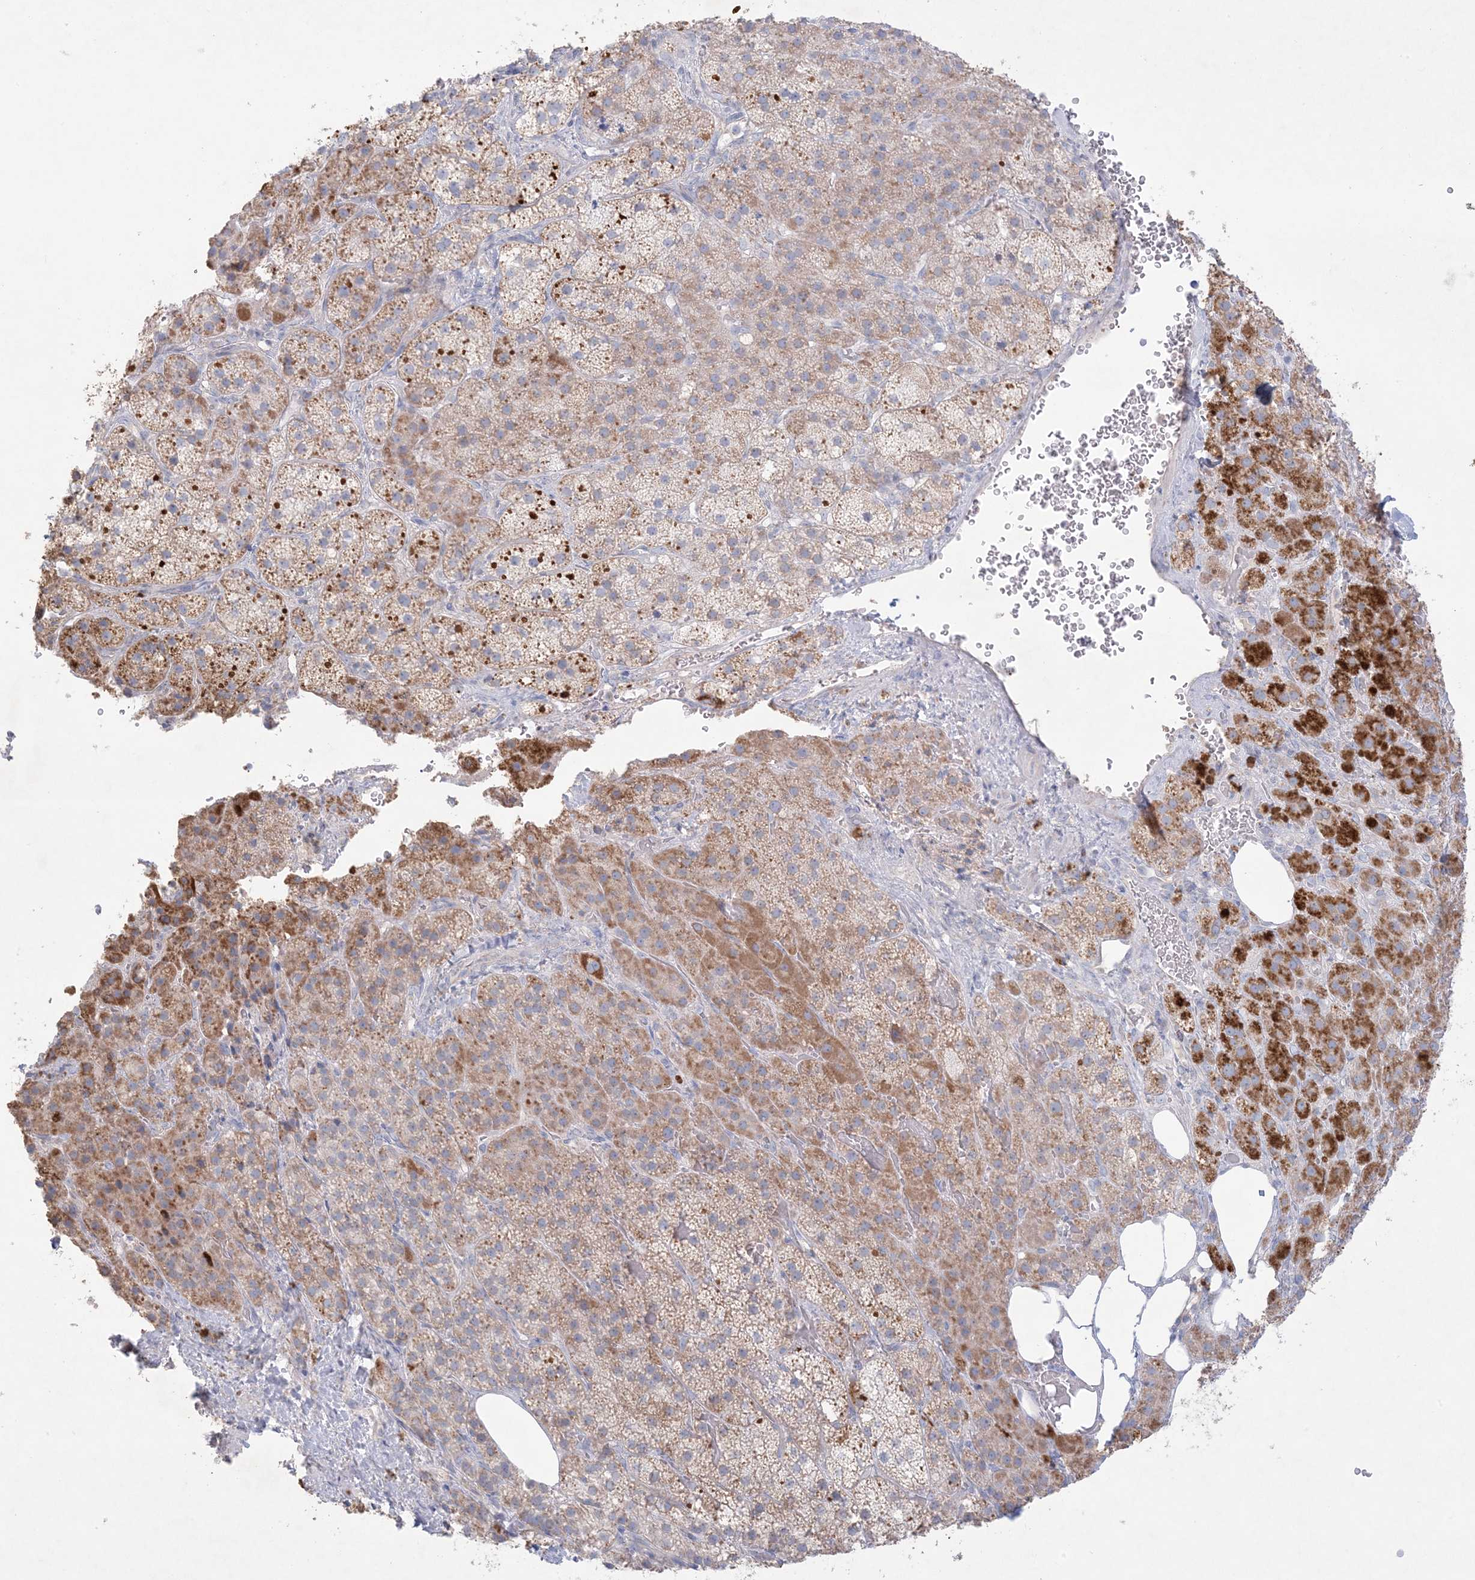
{"staining": {"intensity": "strong", "quantity": "<25%", "location": "cytoplasmic/membranous"}, "tissue": "adrenal gland", "cell_type": "Glandular cells", "image_type": "normal", "snomed": [{"axis": "morphology", "description": "Normal tissue, NOS"}, {"axis": "topography", "description": "Adrenal gland"}], "caption": "IHC of benign human adrenal gland reveals medium levels of strong cytoplasmic/membranous staining in approximately <25% of glandular cells. The staining was performed using DAB, with brown indicating positive protein expression. Nuclei are stained blue with hematoxylin.", "gene": "KCTD6", "patient": {"sex": "female", "age": 59}}